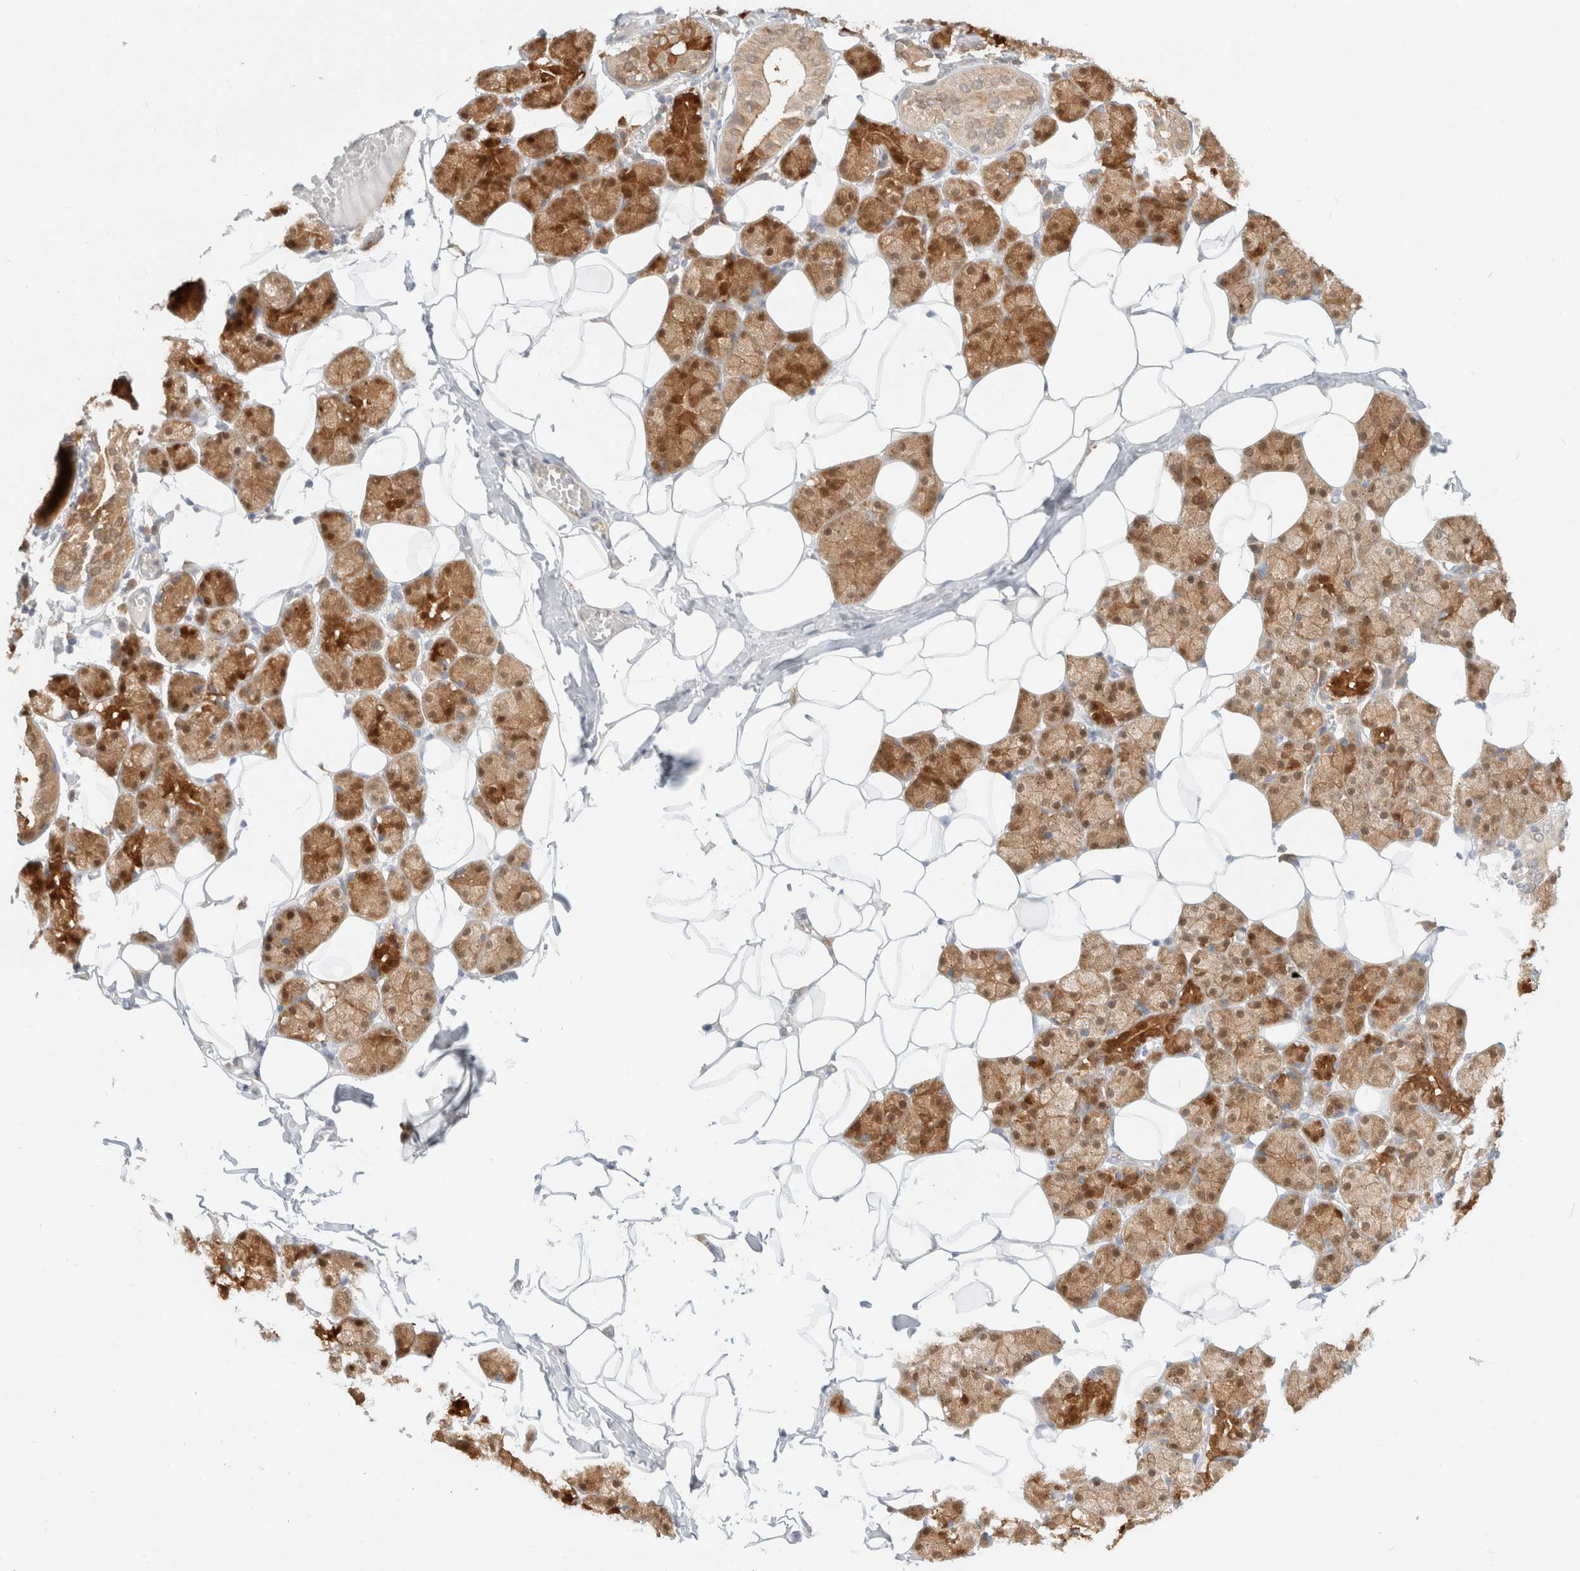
{"staining": {"intensity": "moderate", "quantity": ">75%", "location": "cytoplasmic/membranous,nuclear"}, "tissue": "salivary gland", "cell_type": "Glandular cells", "image_type": "normal", "snomed": [{"axis": "morphology", "description": "Normal tissue, NOS"}, {"axis": "topography", "description": "Salivary gland"}], "caption": "Immunohistochemistry photomicrograph of benign salivary gland stained for a protein (brown), which displays medium levels of moderate cytoplasmic/membranous,nuclear positivity in approximately >75% of glandular cells.", "gene": "EFCAB13", "patient": {"sex": "female", "age": 33}}